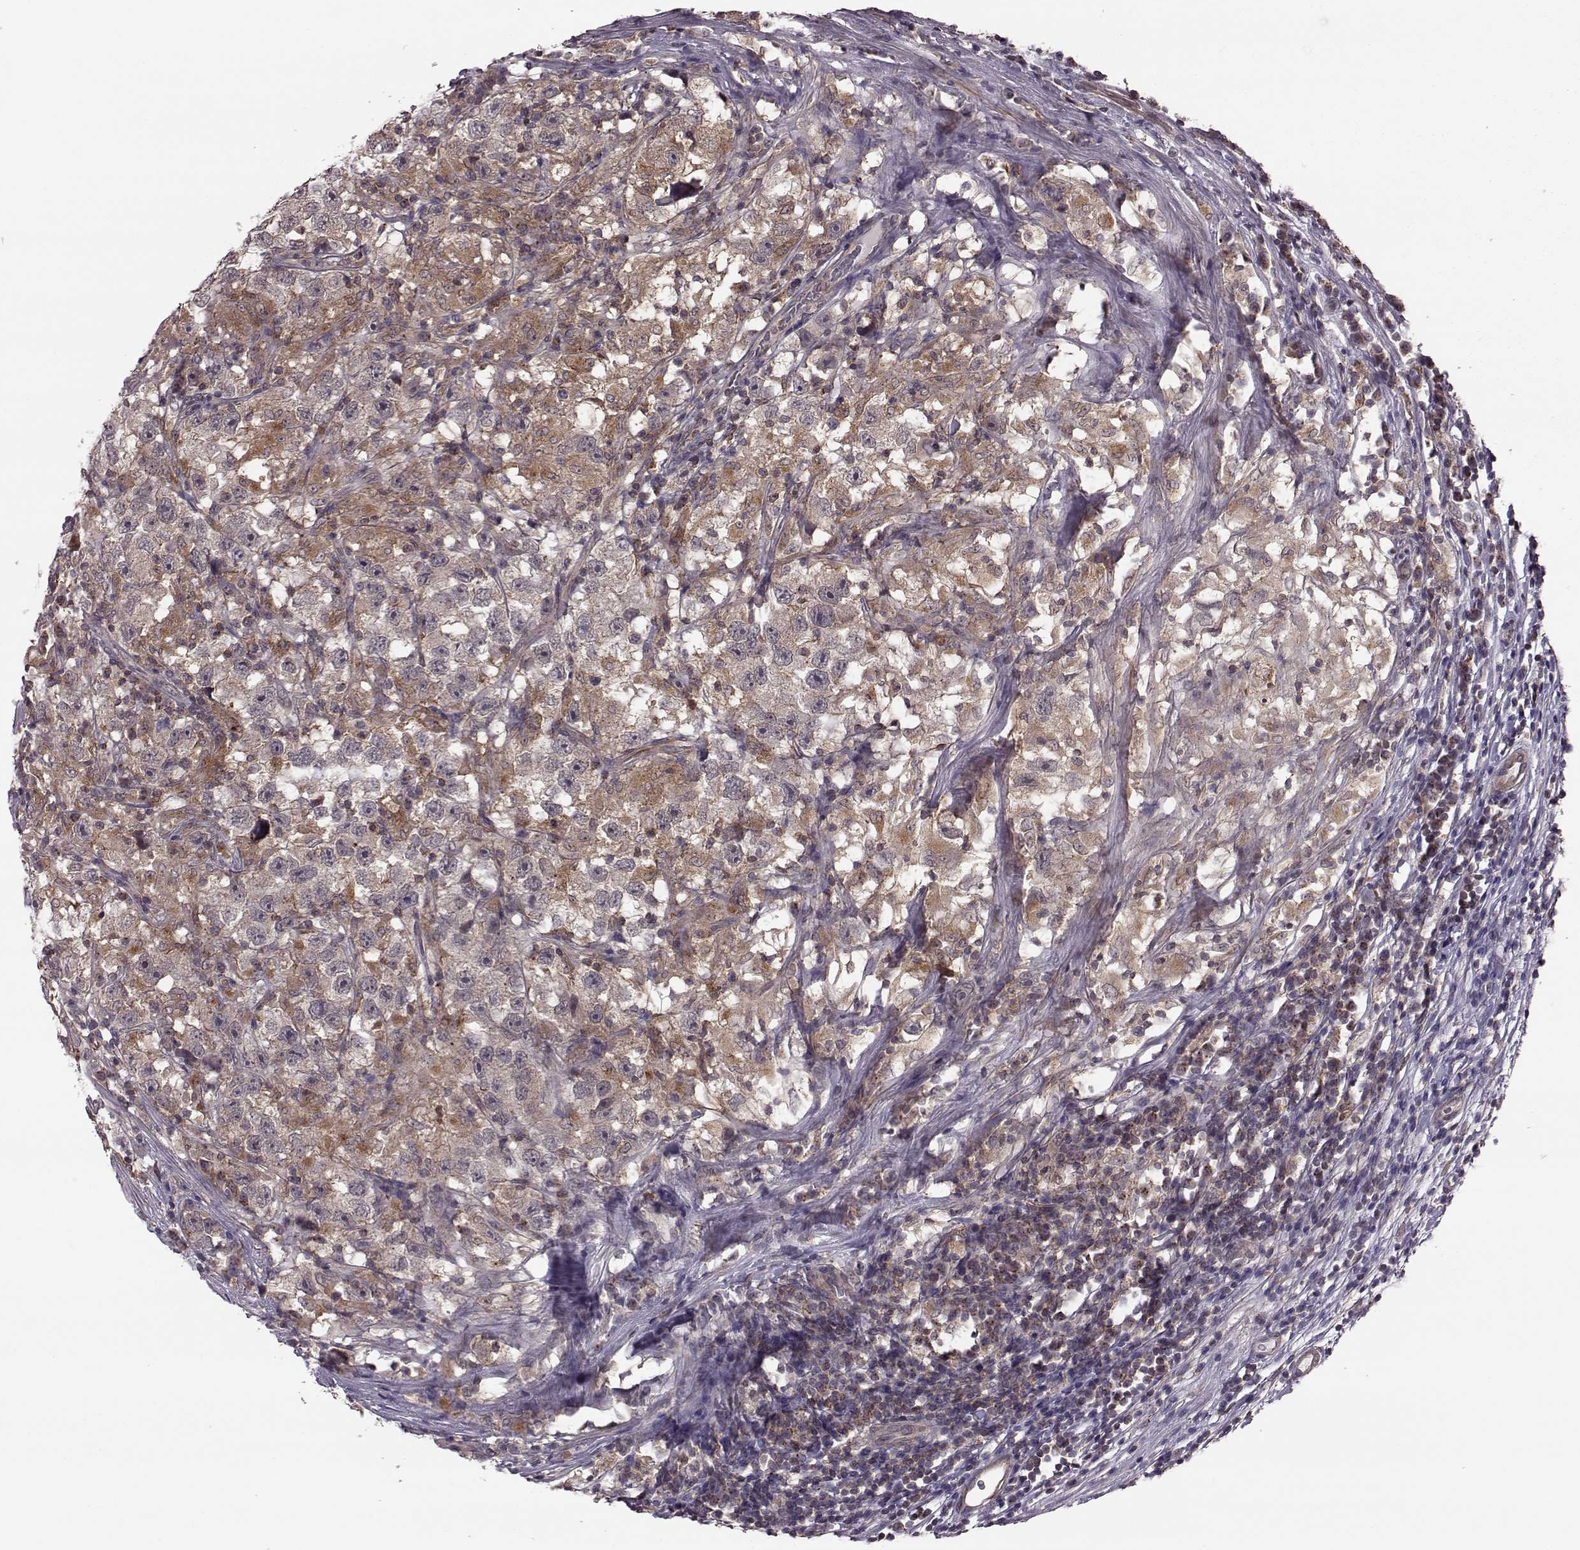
{"staining": {"intensity": "moderate", "quantity": "25%-75%", "location": "cytoplasmic/membranous"}, "tissue": "testis cancer", "cell_type": "Tumor cells", "image_type": "cancer", "snomed": [{"axis": "morphology", "description": "Seminoma, NOS"}, {"axis": "topography", "description": "Testis"}], "caption": "Testis cancer tissue displays moderate cytoplasmic/membranous positivity in approximately 25%-75% of tumor cells, visualized by immunohistochemistry.", "gene": "FNIP2", "patient": {"sex": "male", "age": 26}}